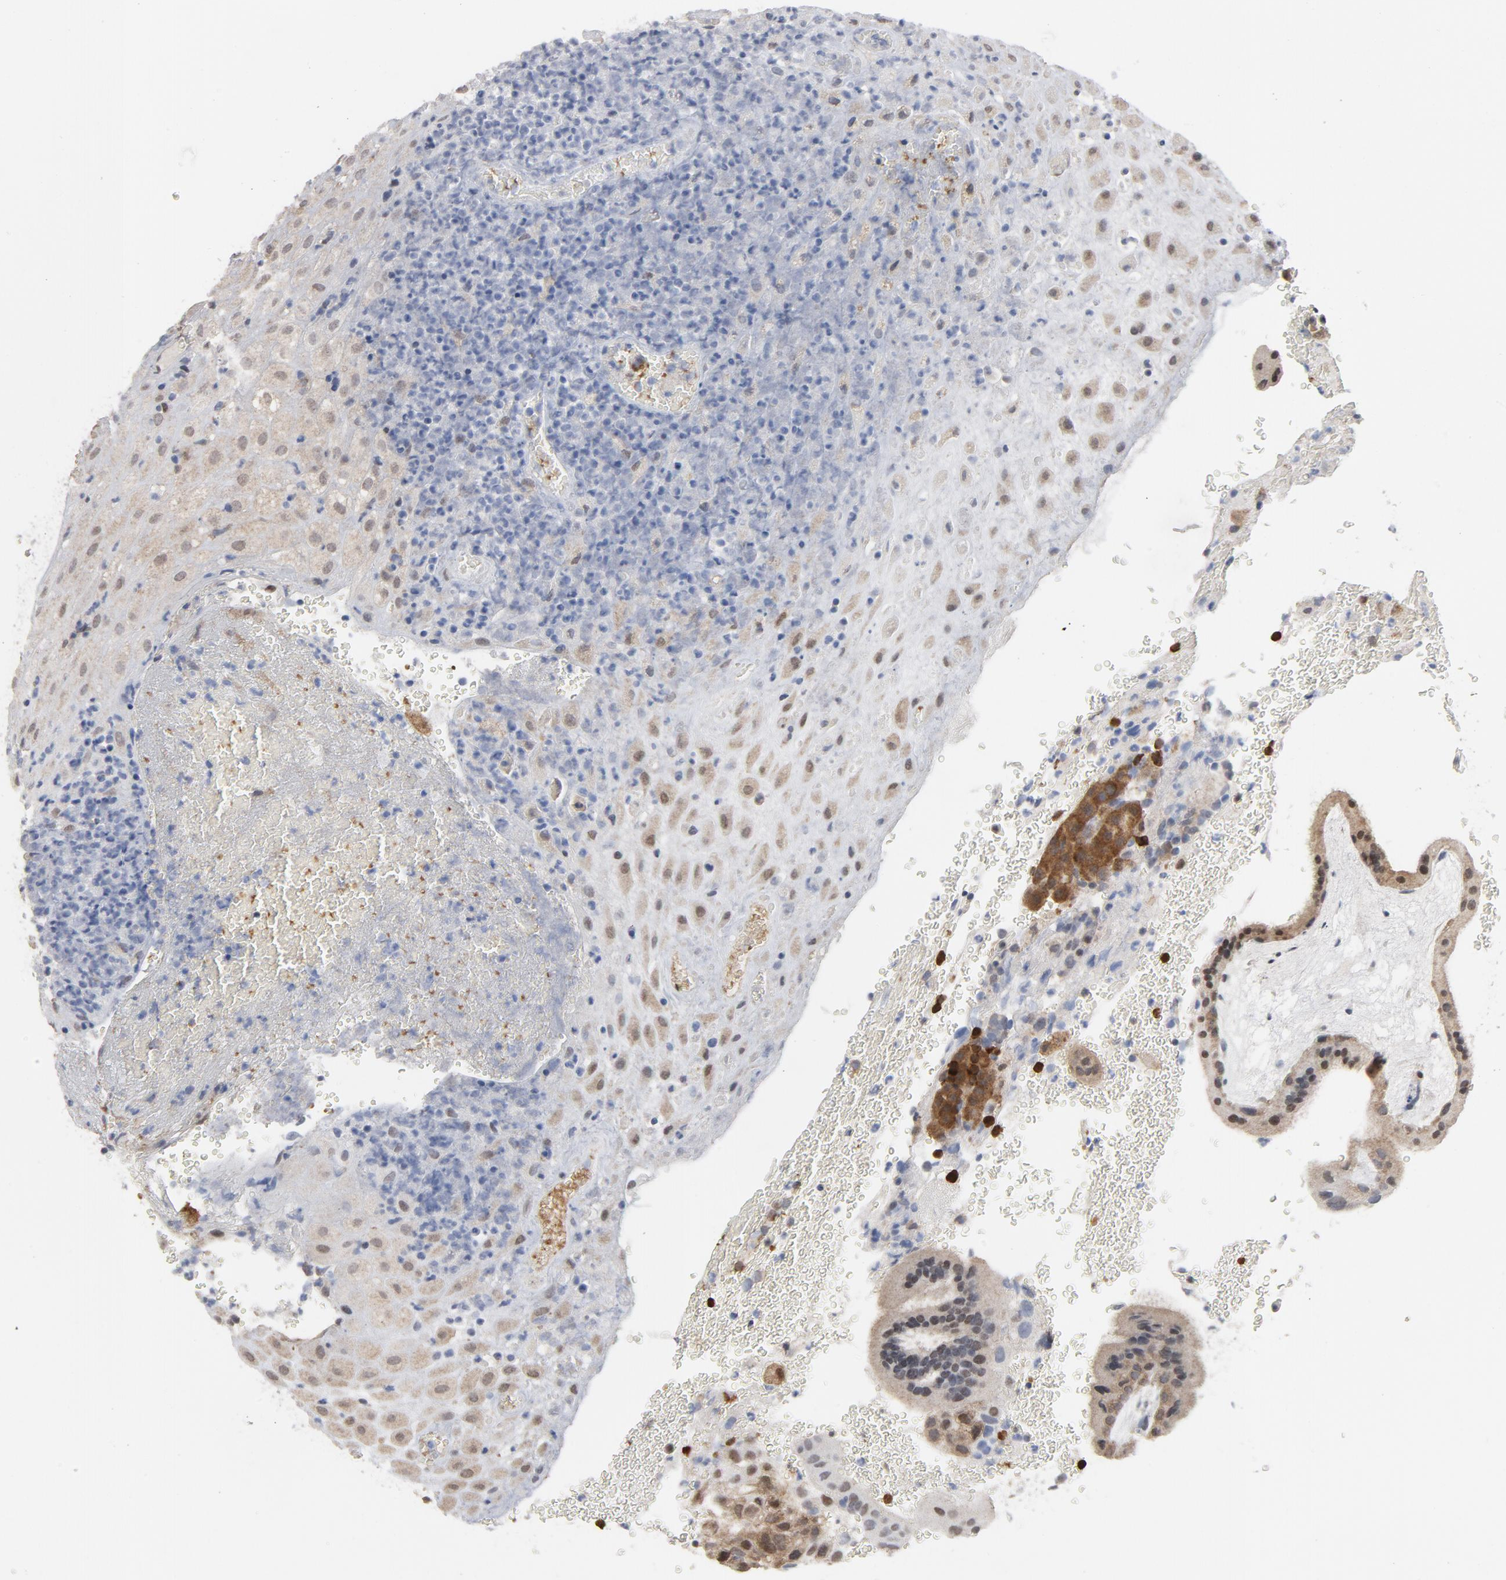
{"staining": {"intensity": "moderate", "quantity": ">75%", "location": "cytoplasmic/membranous,nuclear"}, "tissue": "placenta", "cell_type": "Decidual cells", "image_type": "normal", "snomed": [{"axis": "morphology", "description": "Normal tissue, NOS"}, {"axis": "topography", "description": "Placenta"}], "caption": "A brown stain shows moderate cytoplasmic/membranous,nuclear staining of a protein in decidual cells of unremarkable human placenta. Immunohistochemistry (ihc) stains the protein of interest in brown and the nuclei are stained blue.", "gene": "PRDX1", "patient": {"sex": "female", "age": 19}}